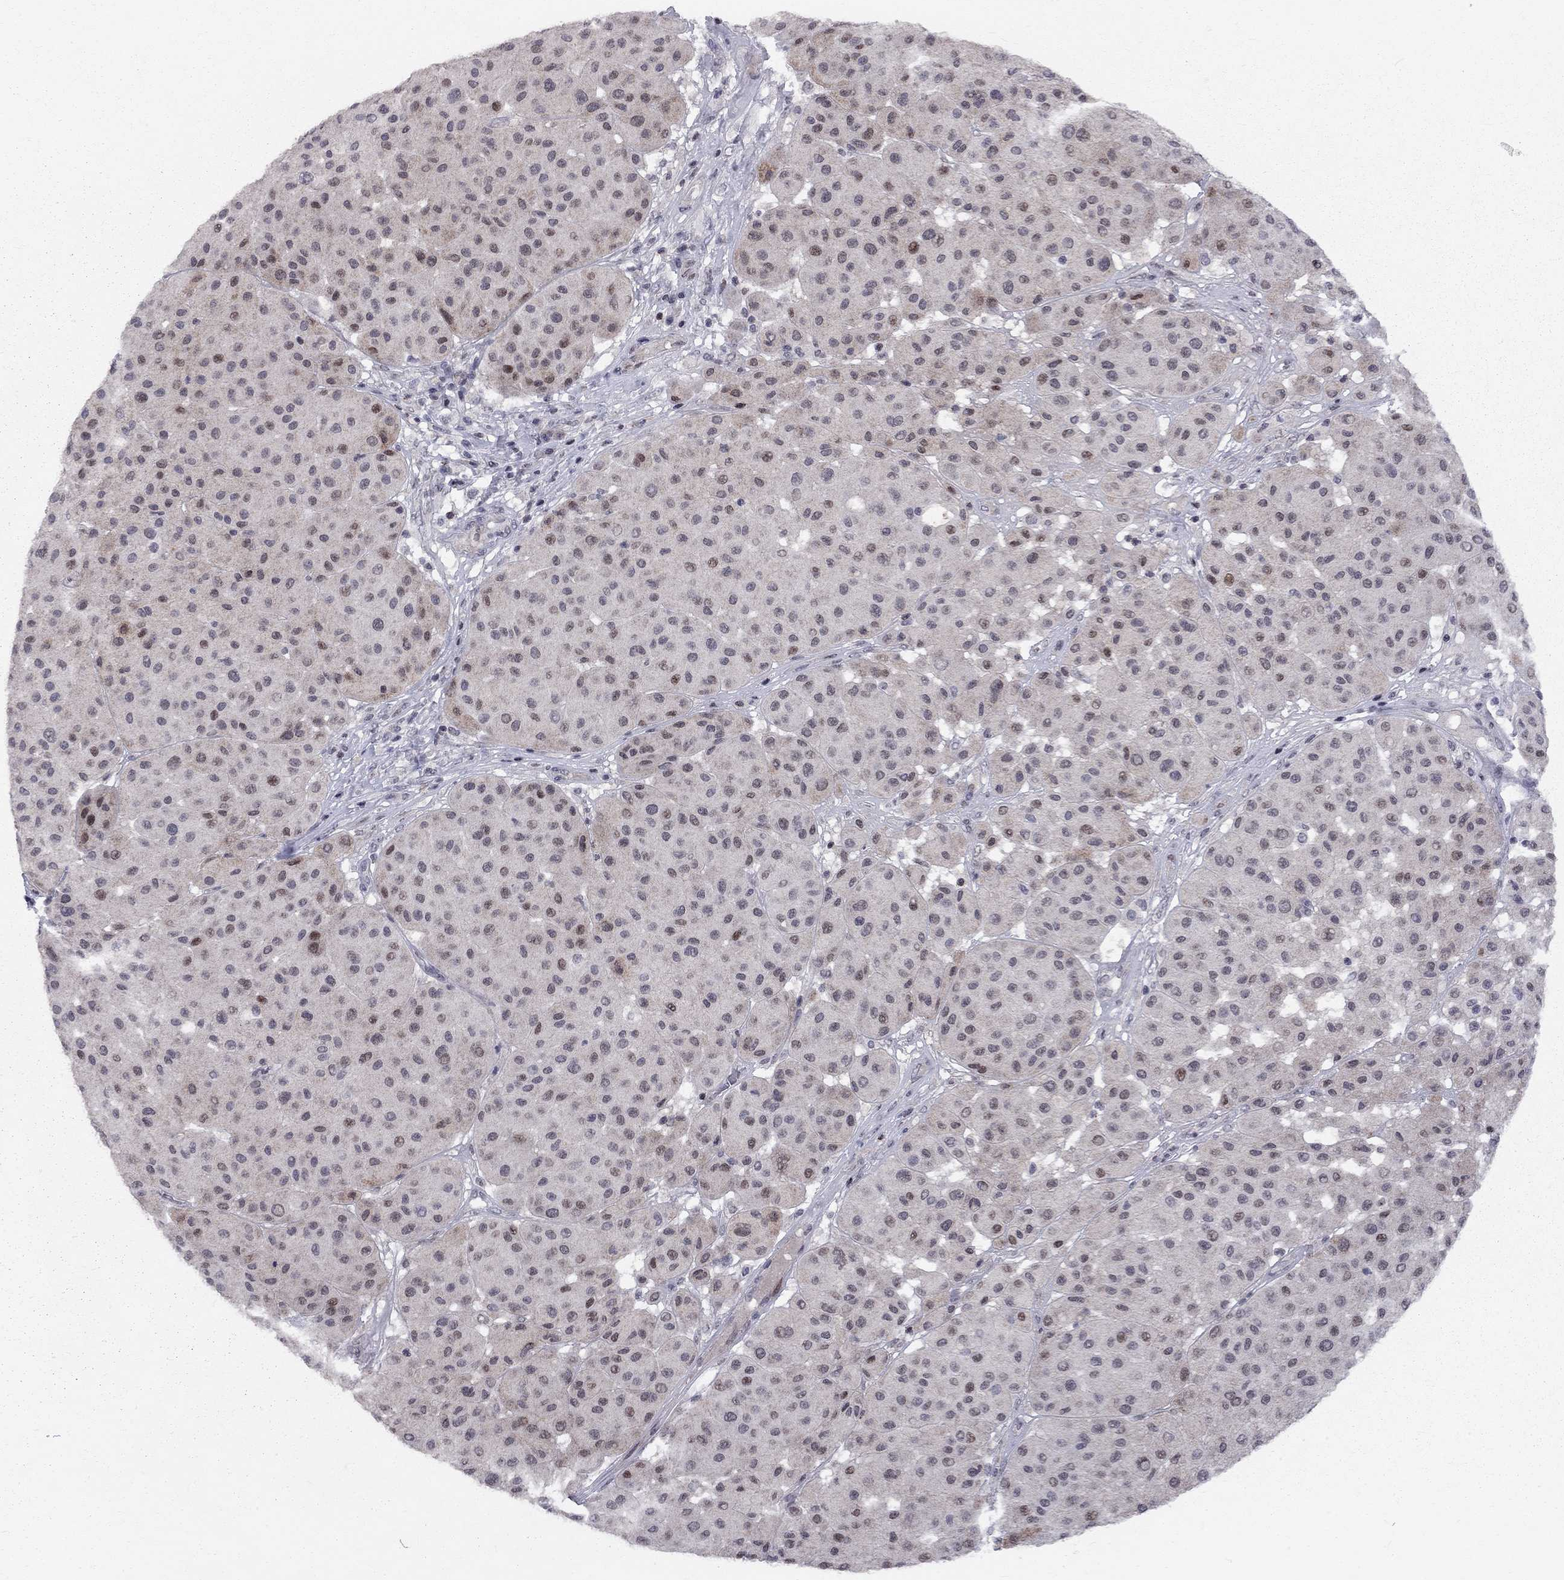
{"staining": {"intensity": "negative", "quantity": "none", "location": "none"}, "tissue": "melanoma", "cell_type": "Tumor cells", "image_type": "cancer", "snomed": [{"axis": "morphology", "description": "Malignant melanoma, Metastatic site"}, {"axis": "topography", "description": "Smooth muscle"}], "caption": "The micrograph exhibits no significant staining in tumor cells of melanoma.", "gene": "HDAC3", "patient": {"sex": "male", "age": 41}}